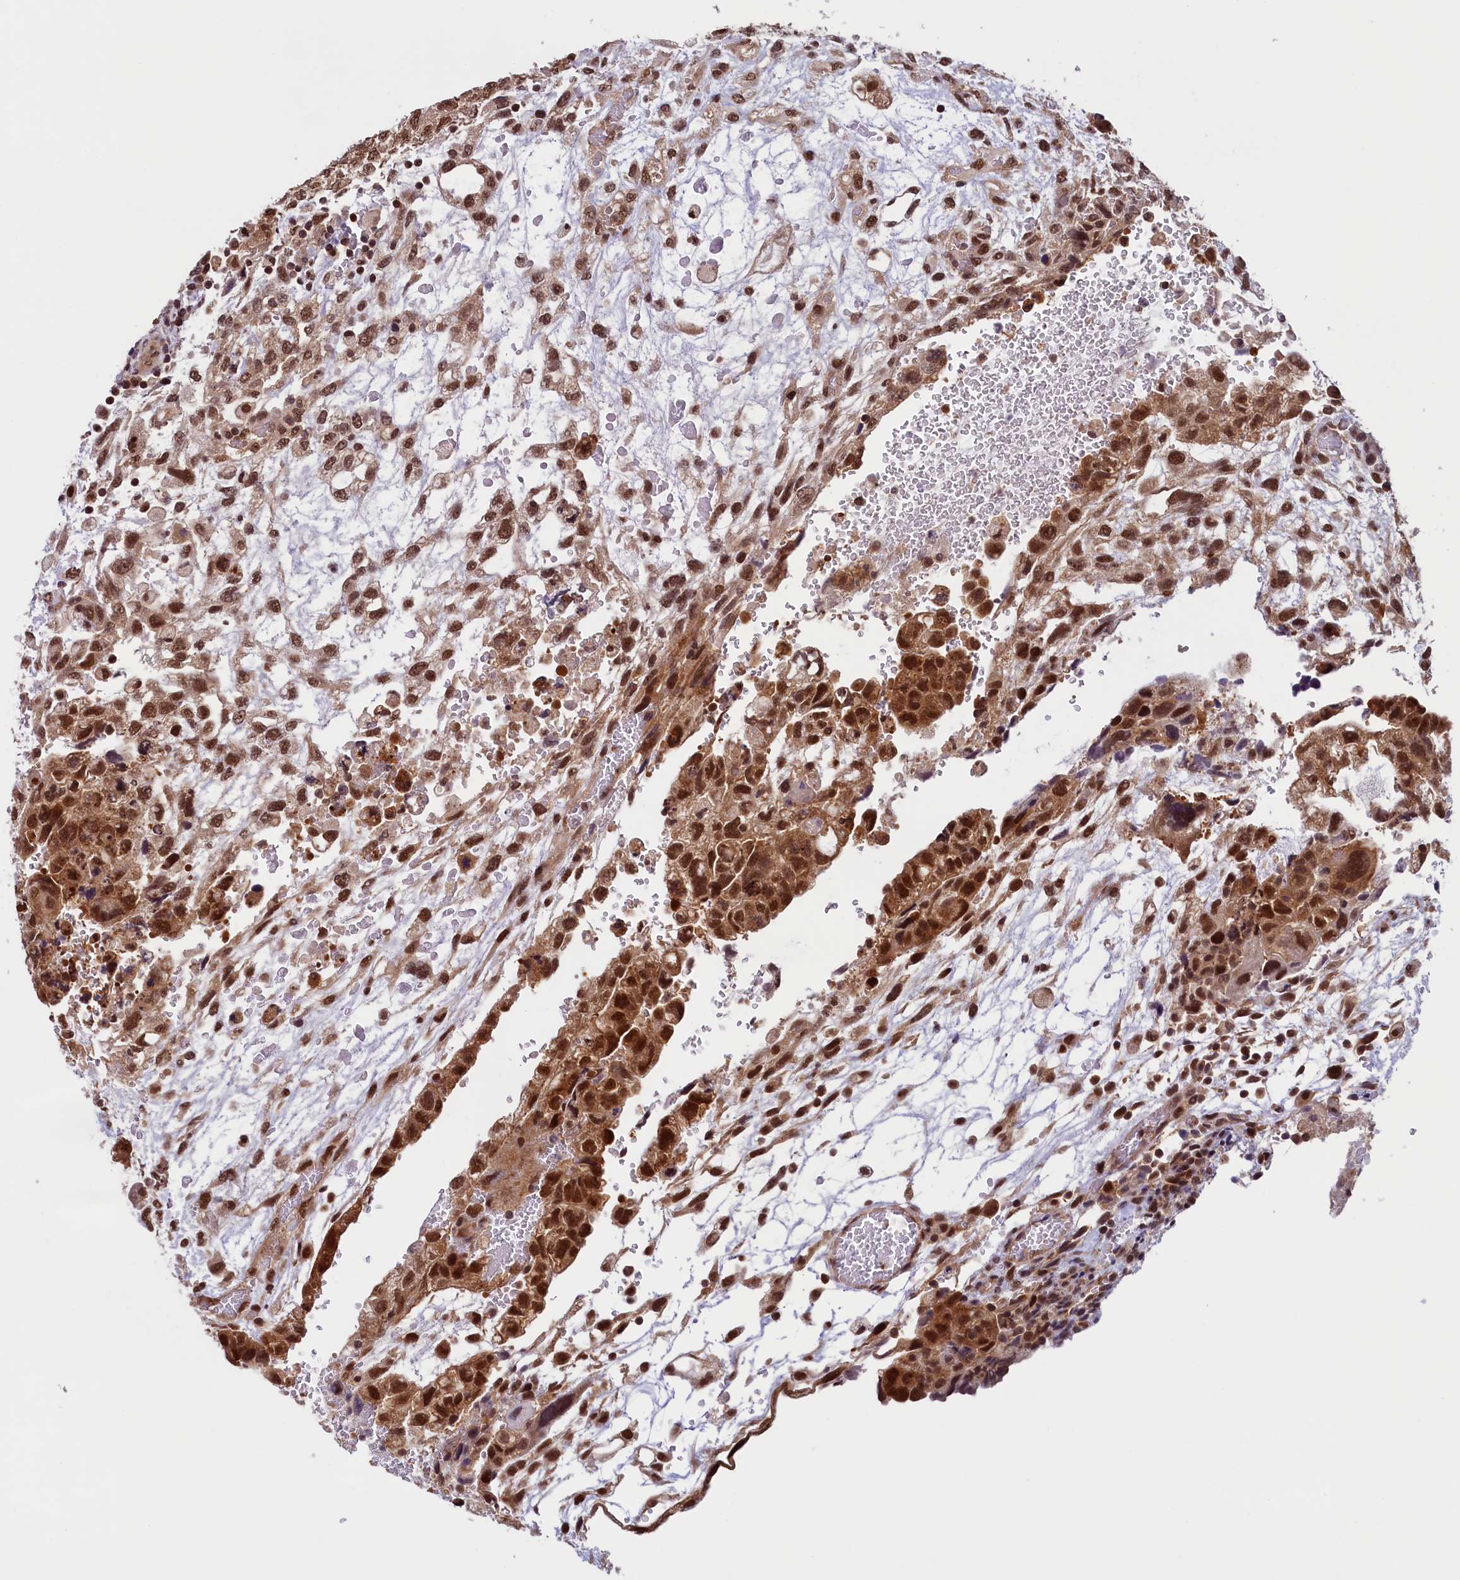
{"staining": {"intensity": "strong", "quantity": ">75%", "location": "cytoplasmic/membranous,nuclear"}, "tissue": "testis cancer", "cell_type": "Tumor cells", "image_type": "cancer", "snomed": [{"axis": "morphology", "description": "Carcinoma, Embryonal, NOS"}, {"axis": "topography", "description": "Testis"}], "caption": "A photomicrograph showing strong cytoplasmic/membranous and nuclear positivity in approximately >75% of tumor cells in testis embryonal carcinoma, as visualized by brown immunohistochemical staining.", "gene": "SLC7A6OS", "patient": {"sex": "male", "age": 36}}